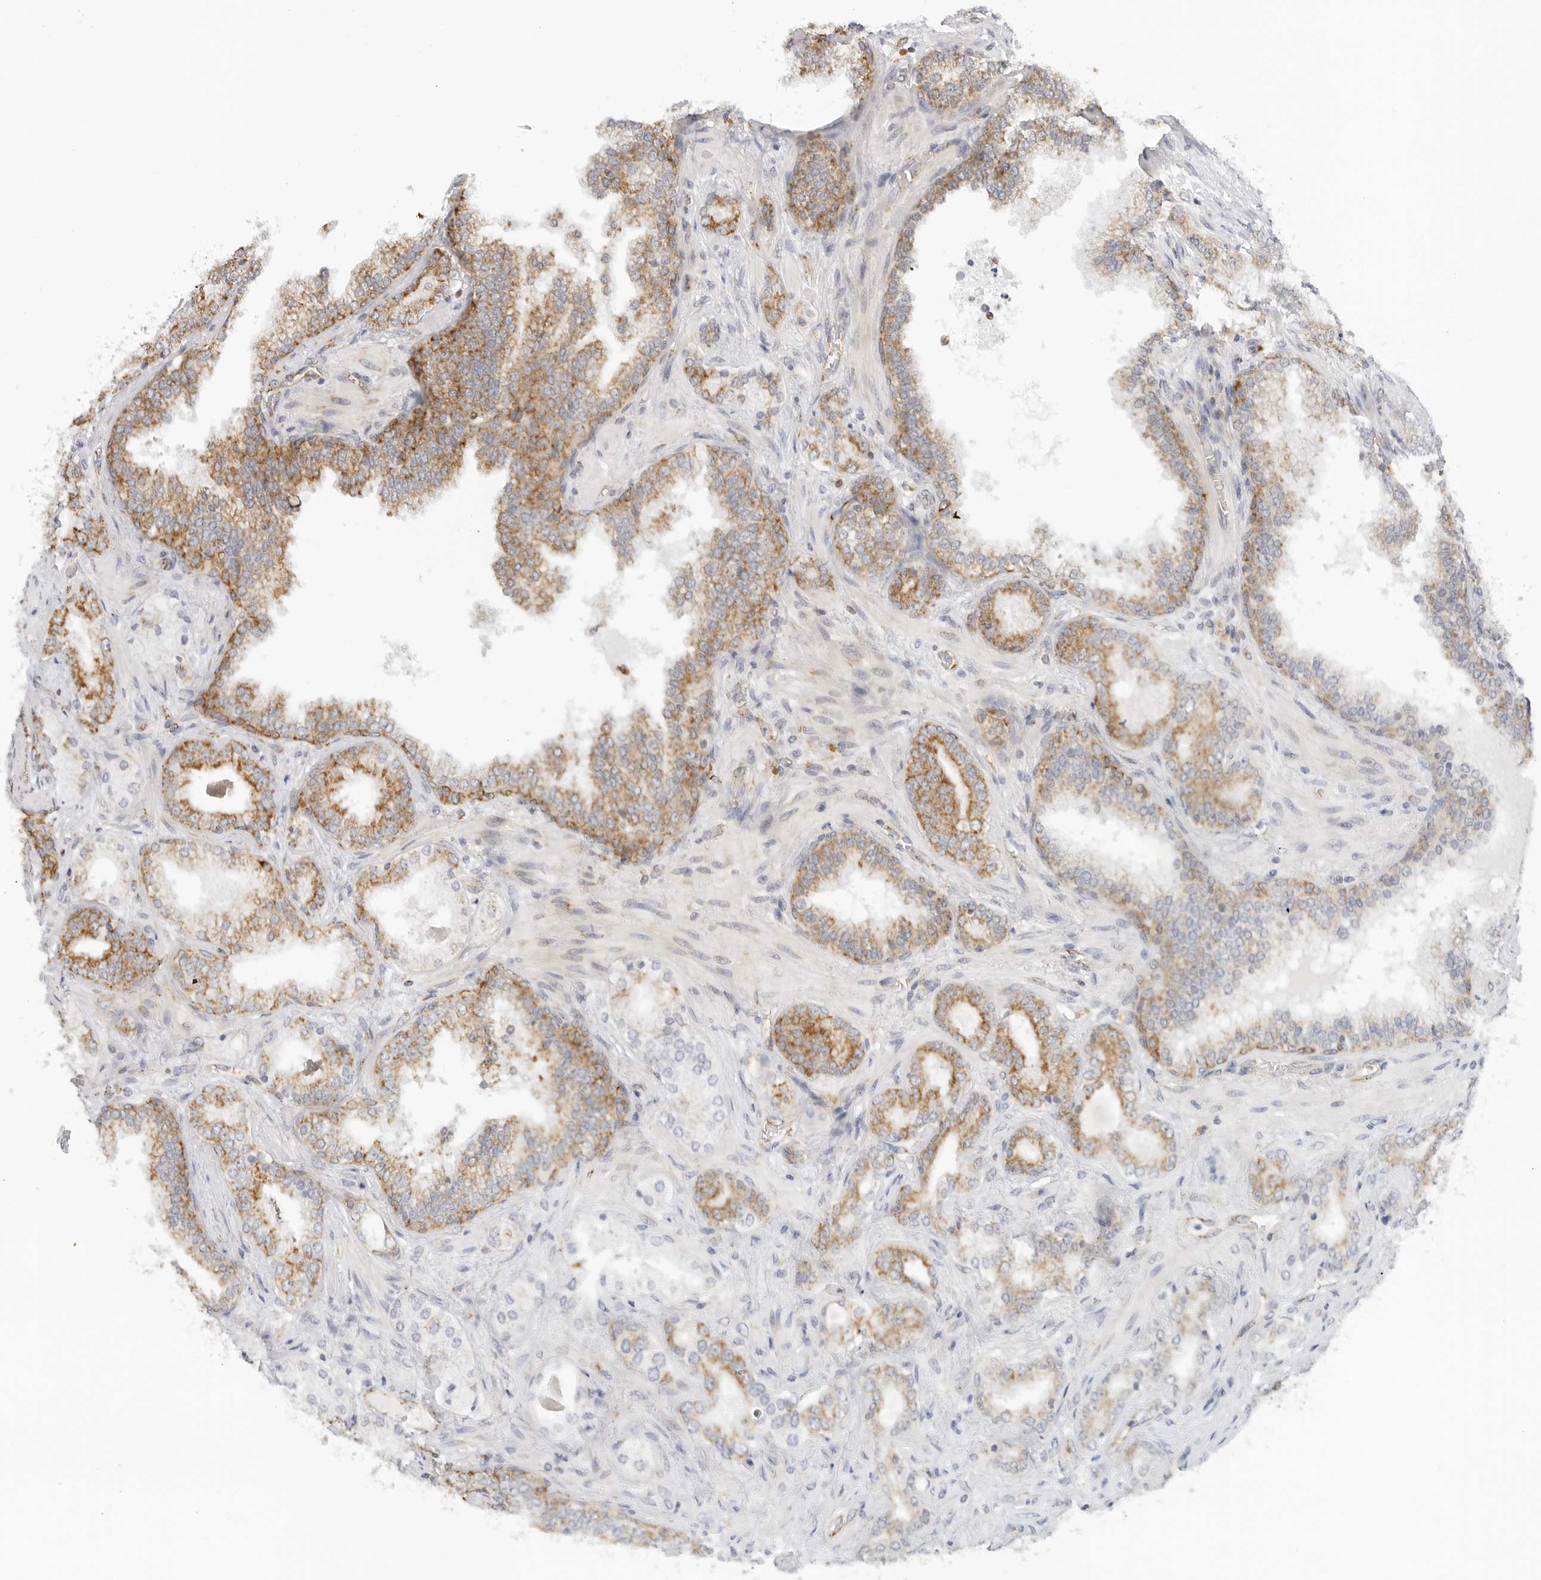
{"staining": {"intensity": "moderate", "quantity": "25%-75%", "location": "cytoplasmic/membranous"}, "tissue": "prostate cancer", "cell_type": "Tumor cells", "image_type": "cancer", "snomed": [{"axis": "morphology", "description": "Adenocarcinoma, High grade"}, {"axis": "topography", "description": "Prostate"}], "caption": "This is an image of IHC staining of prostate high-grade adenocarcinoma, which shows moderate staining in the cytoplasmic/membranous of tumor cells.", "gene": "RC3H1", "patient": {"sex": "male", "age": 58}}